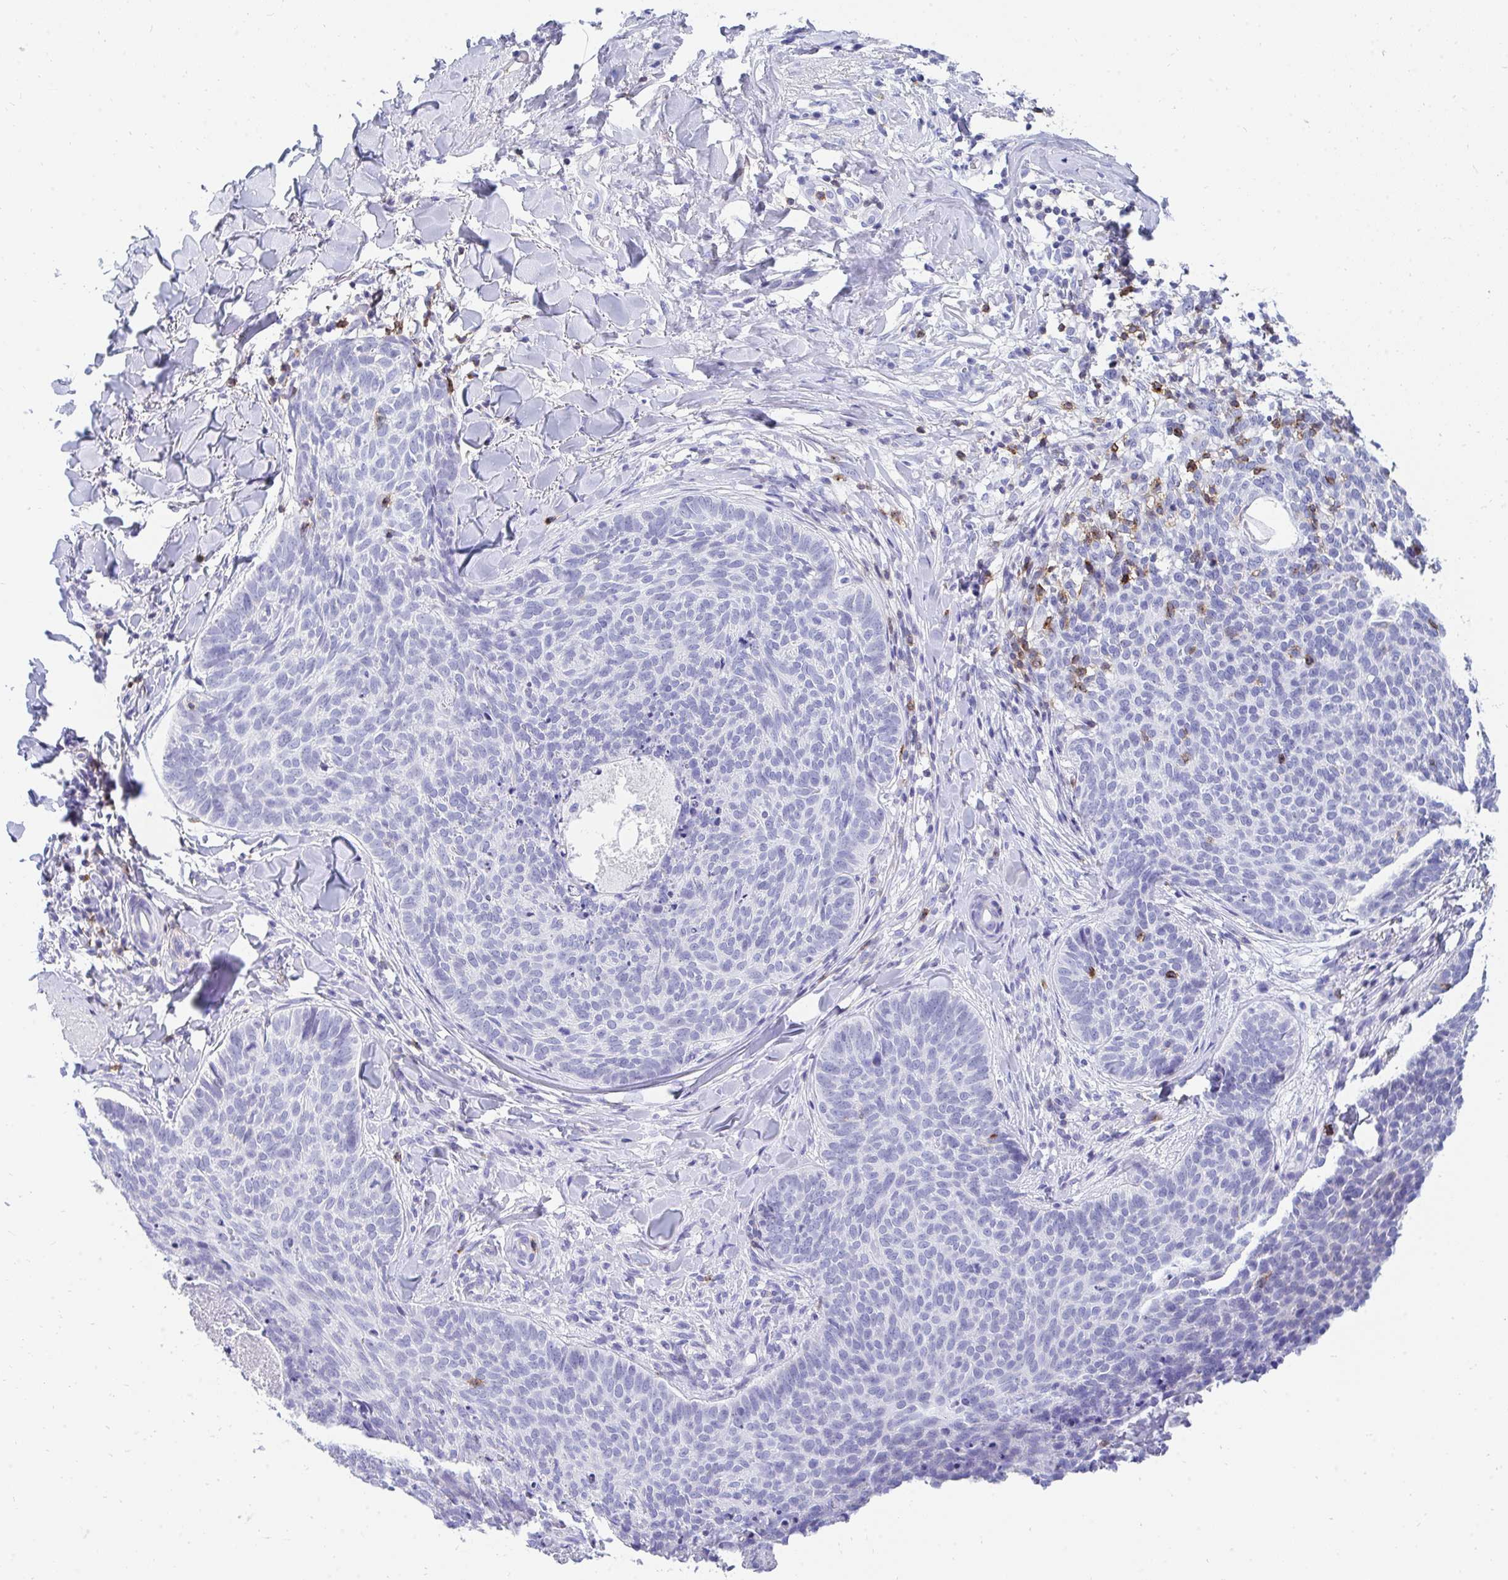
{"staining": {"intensity": "negative", "quantity": "none", "location": "none"}, "tissue": "skin cancer", "cell_type": "Tumor cells", "image_type": "cancer", "snomed": [{"axis": "morphology", "description": "Basal cell carcinoma"}, {"axis": "topography", "description": "Skin"}, {"axis": "topography", "description": "Skin of face"}], "caption": "This is a image of immunohistochemistry staining of skin cancer, which shows no positivity in tumor cells.", "gene": "CD7", "patient": {"sex": "male", "age": 56}}